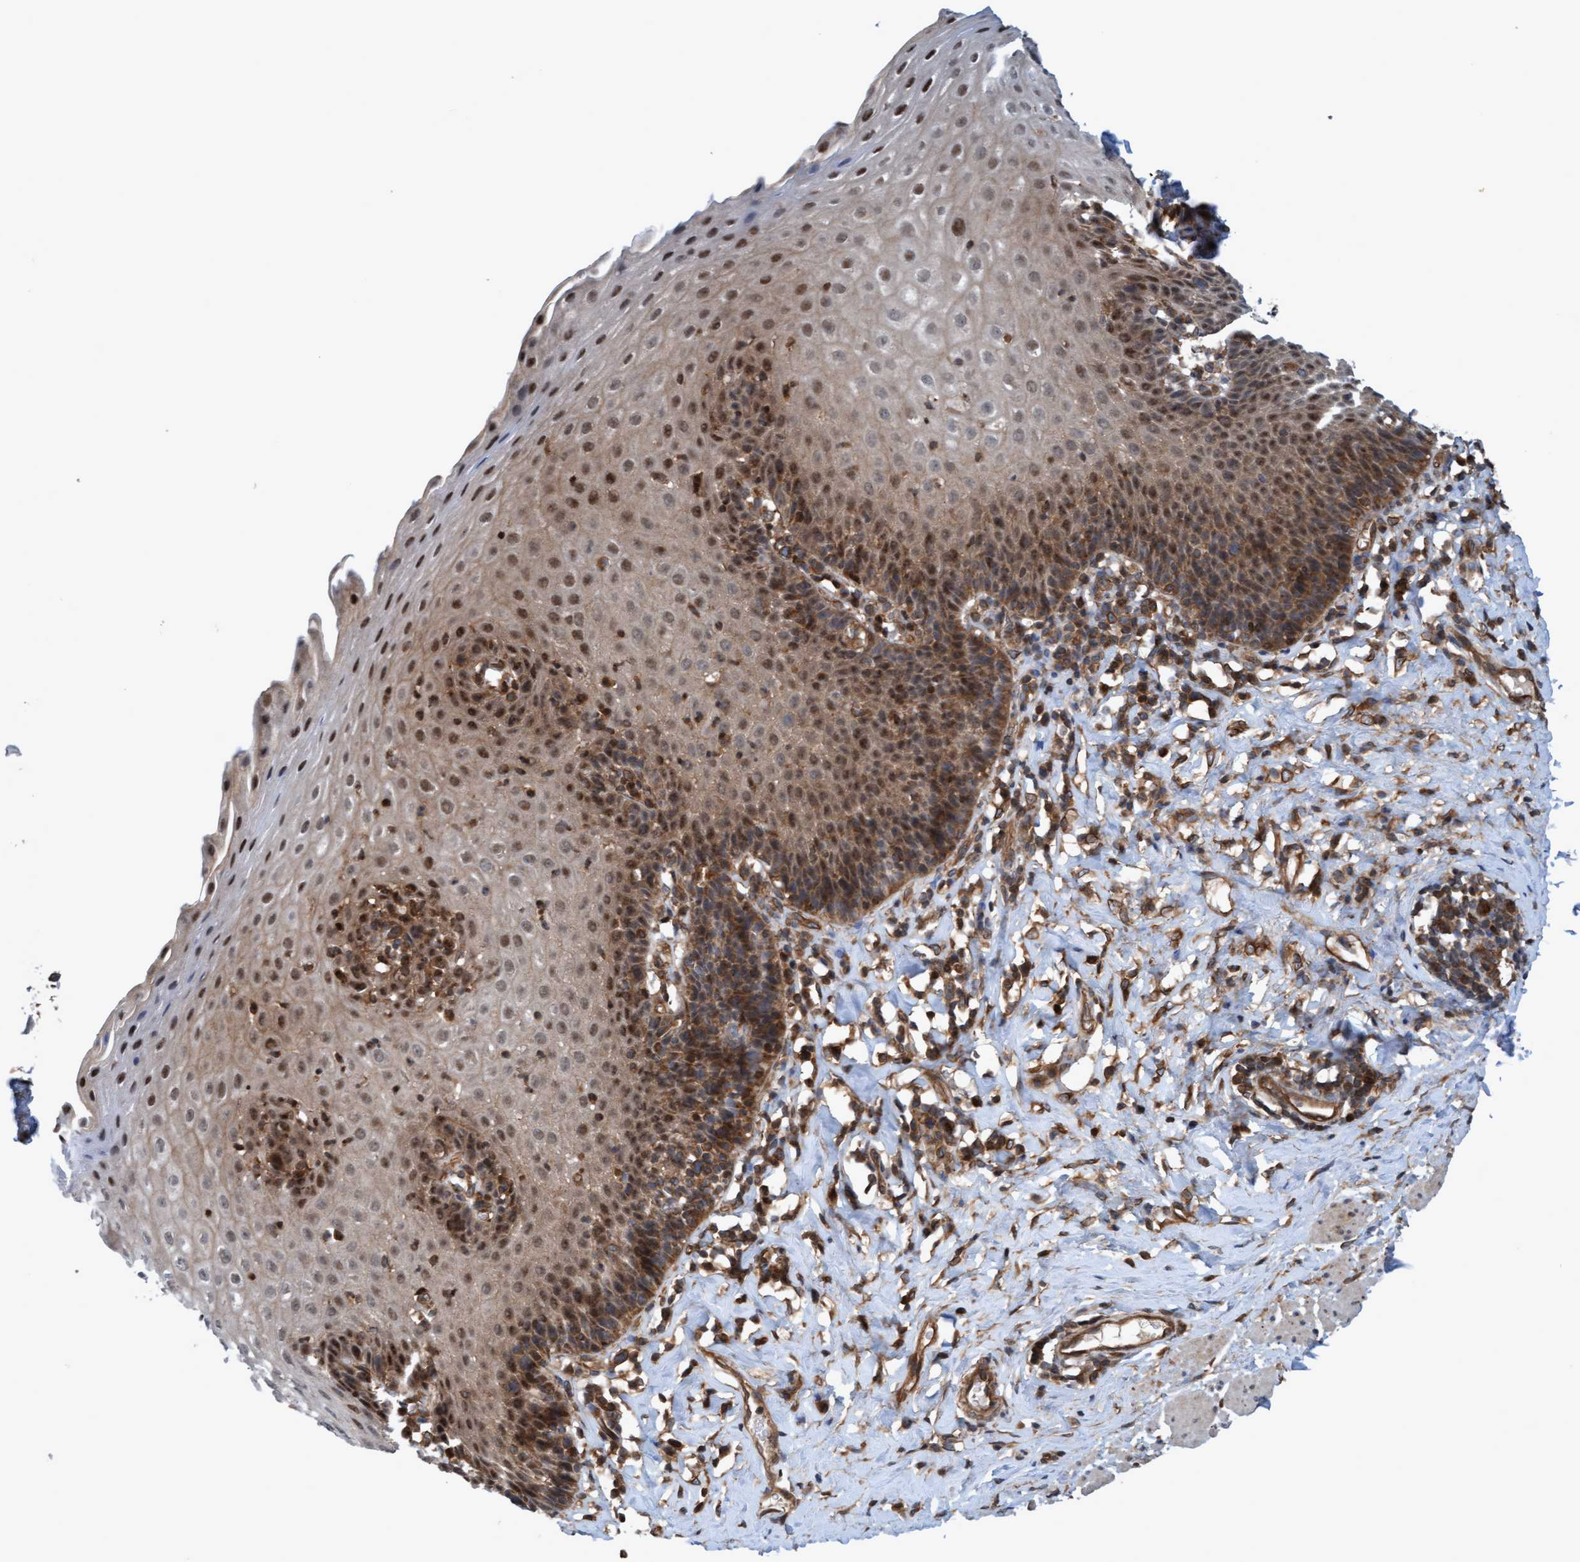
{"staining": {"intensity": "moderate", "quantity": ">75%", "location": "cytoplasmic/membranous,nuclear"}, "tissue": "esophagus", "cell_type": "Squamous epithelial cells", "image_type": "normal", "snomed": [{"axis": "morphology", "description": "Normal tissue, NOS"}, {"axis": "topography", "description": "Esophagus"}], "caption": "Protein staining demonstrates moderate cytoplasmic/membranous,nuclear expression in approximately >75% of squamous epithelial cells in unremarkable esophagus.", "gene": "ERAL1", "patient": {"sex": "female", "age": 61}}